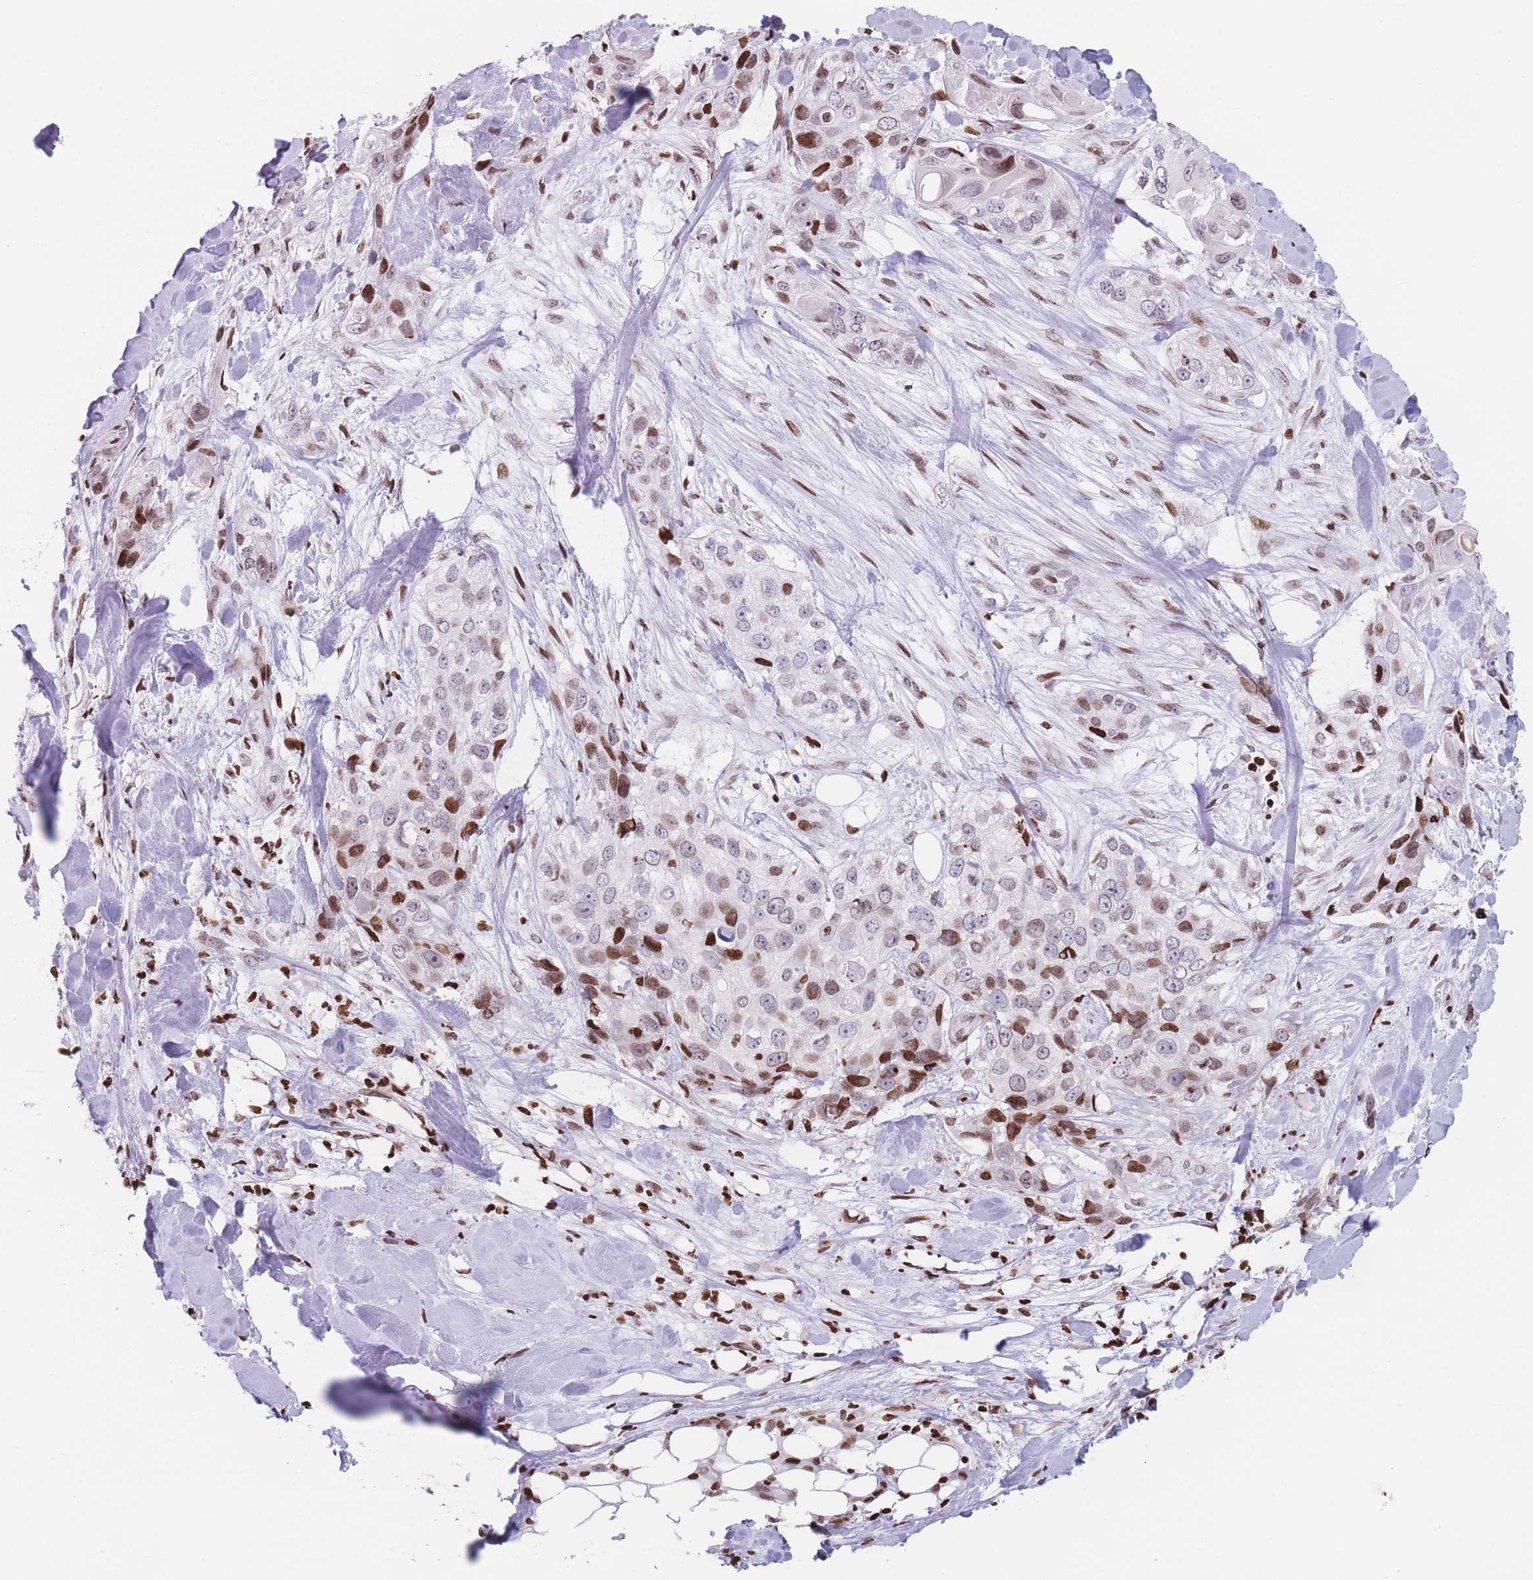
{"staining": {"intensity": "moderate", "quantity": "25%-75%", "location": "nuclear"}, "tissue": "skin cancer", "cell_type": "Tumor cells", "image_type": "cancer", "snomed": [{"axis": "morphology", "description": "Normal tissue, NOS"}, {"axis": "morphology", "description": "Squamous cell carcinoma, NOS"}, {"axis": "topography", "description": "Skin"}], "caption": "Immunohistochemistry (IHC) (DAB) staining of skin cancer (squamous cell carcinoma) shows moderate nuclear protein expression in about 25%-75% of tumor cells.", "gene": "AK9", "patient": {"sex": "male", "age": 72}}